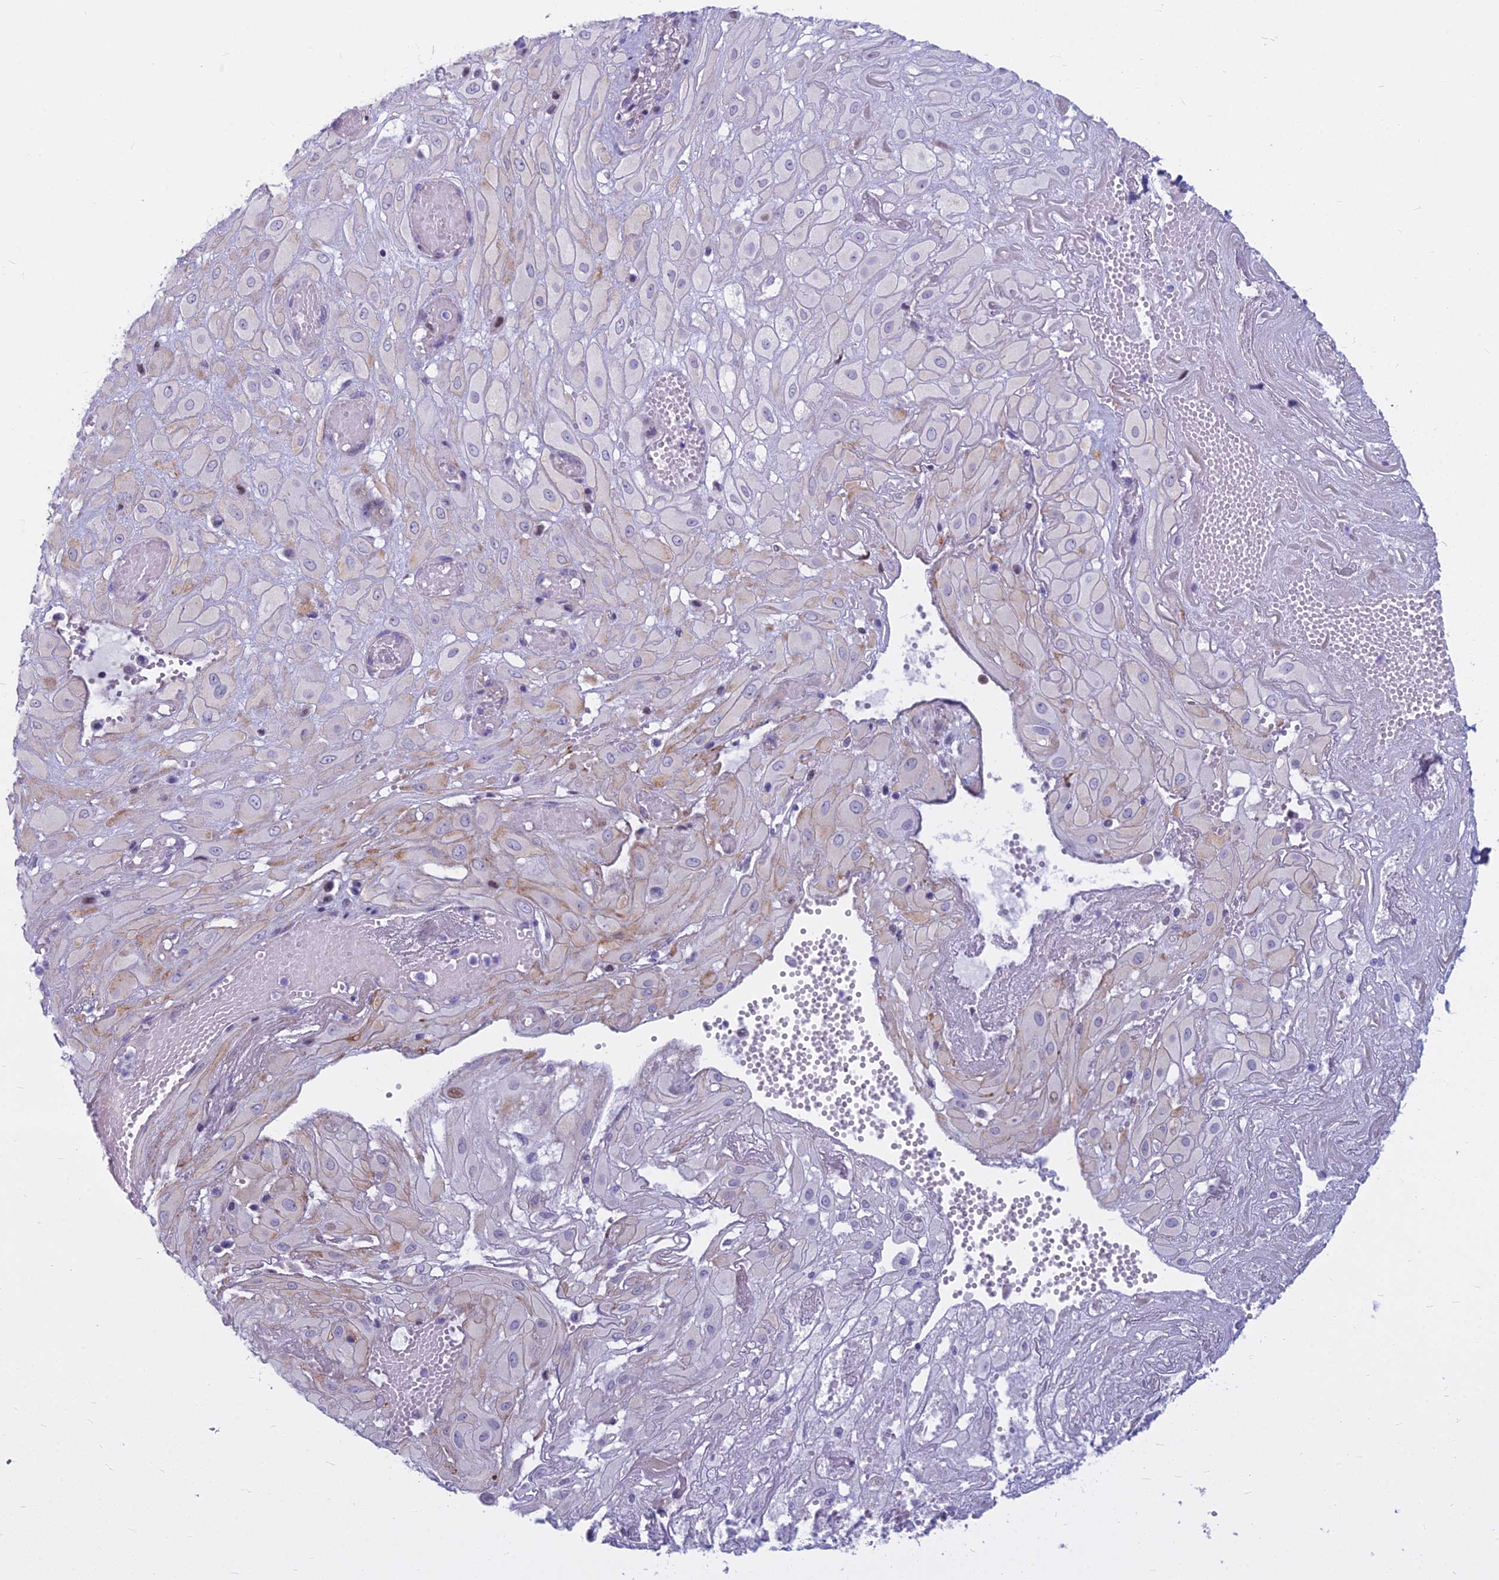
{"staining": {"intensity": "negative", "quantity": "none", "location": "none"}, "tissue": "cervical cancer", "cell_type": "Tumor cells", "image_type": "cancer", "snomed": [{"axis": "morphology", "description": "Squamous cell carcinoma, NOS"}, {"axis": "topography", "description": "Cervix"}], "caption": "Immunohistochemical staining of human cervical cancer (squamous cell carcinoma) demonstrates no significant positivity in tumor cells.", "gene": "MYBPC2", "patient": {"sex": "female", "age": 36}}